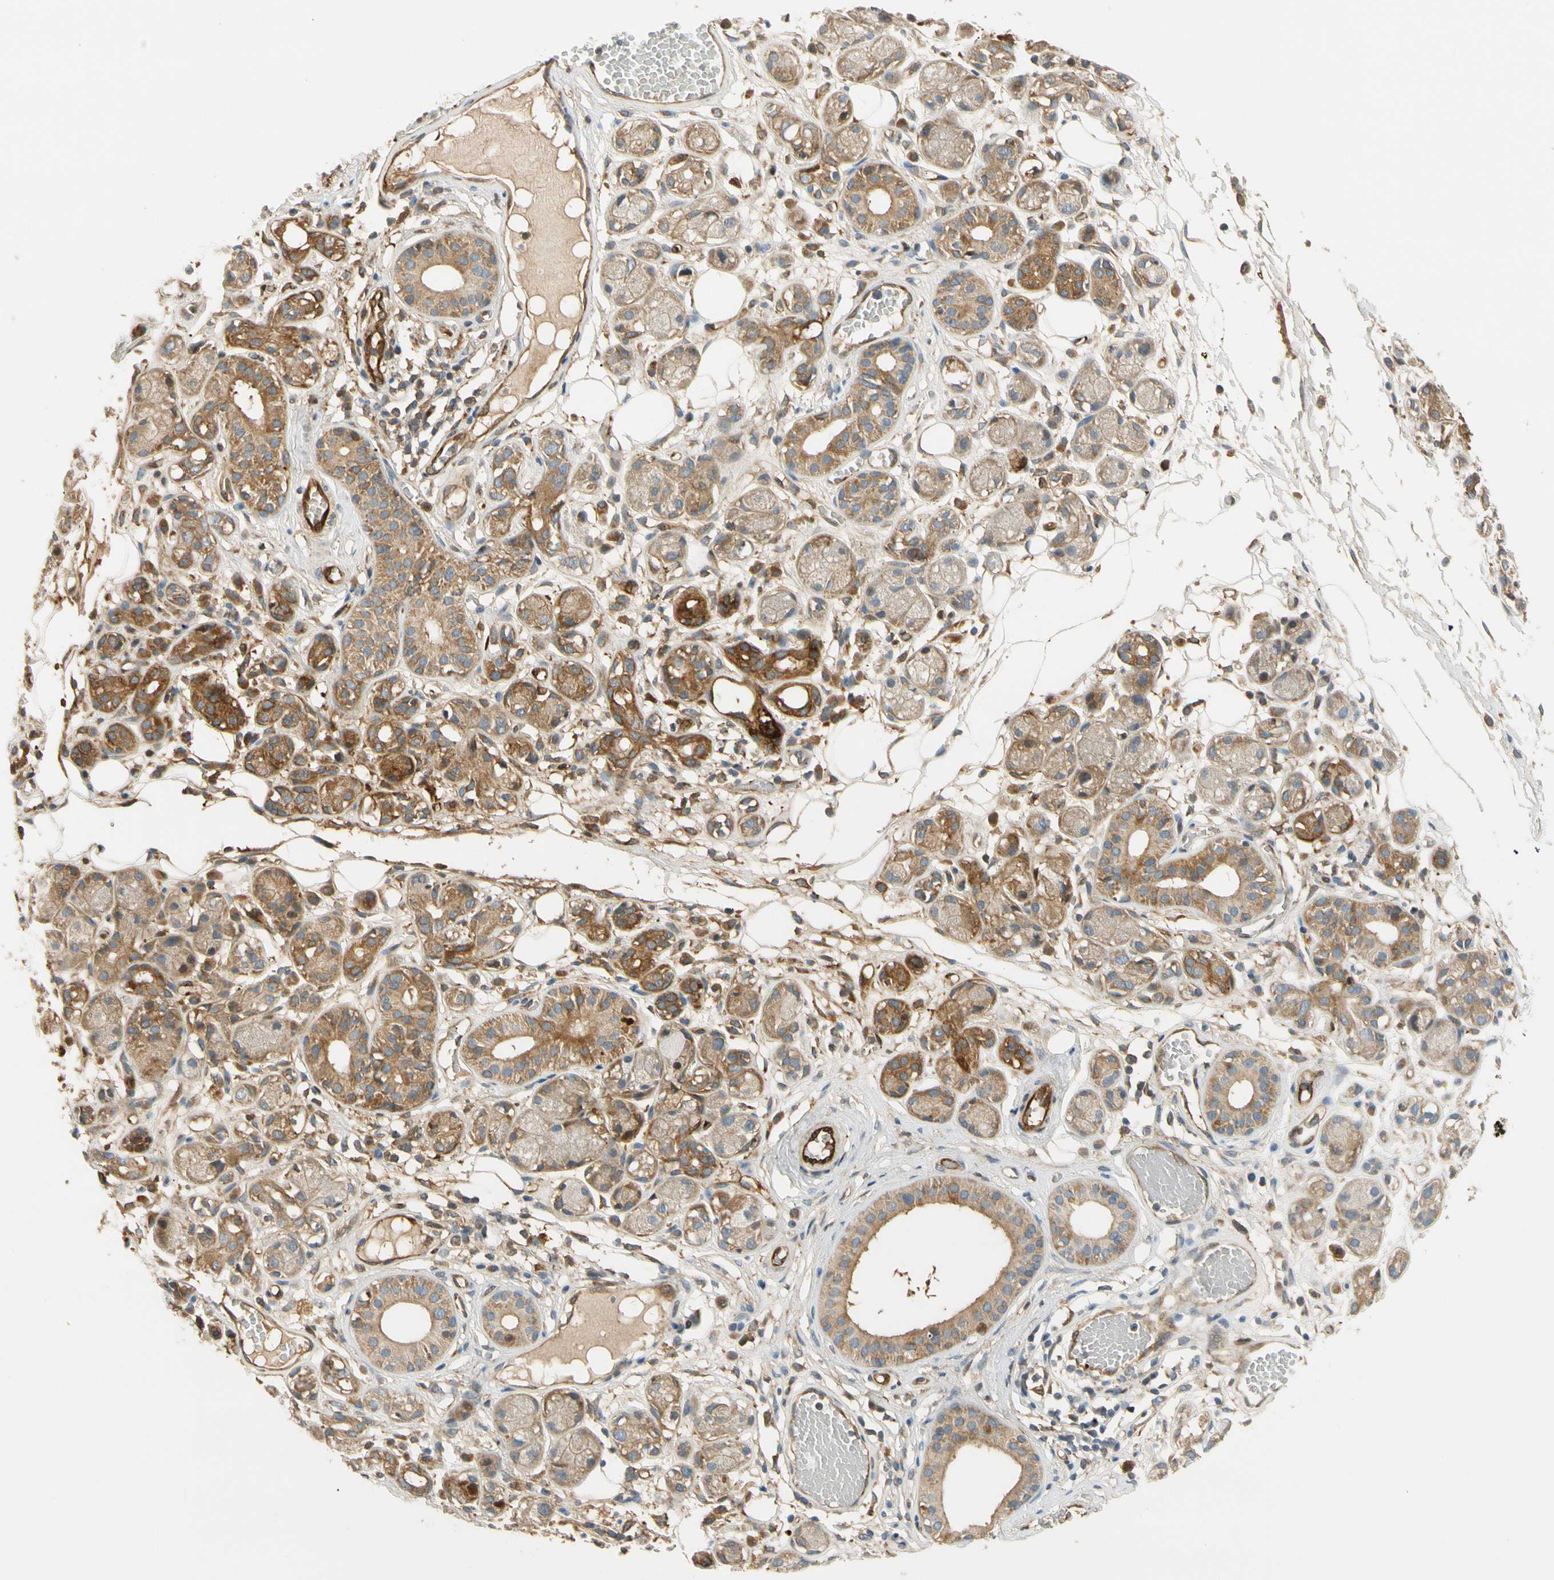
{"staining": {"intensity": "moderate", "quantity": ">75%", "location": "cytoplasmic/membranous"}, "tissue": "adipose tissue", "cell_type": "Adipocytes", "image_type": "normal", "snomed": [{"axis": "morphology", "description": "Normal tissue, NOS"}, {"axis": "morphology", "description": "Inflammation, NOS"}, {"axis": "topography", "description": "Vascular tissue"}, {"axis": "topography", "description": "Salivary gland"}], "caption": "DAB (3,3'-diaminobenzidine) immunohistochemical staining of benign human adipose tissue exhibits moderate cytoplasmic/membranous protein staining in approximately >75% of adipocytes. The protein of interest is shown in brown color, while the nuclei are stained blue.", "gene": "PARP14", "patient": {"sex": "female", "age": 75}}